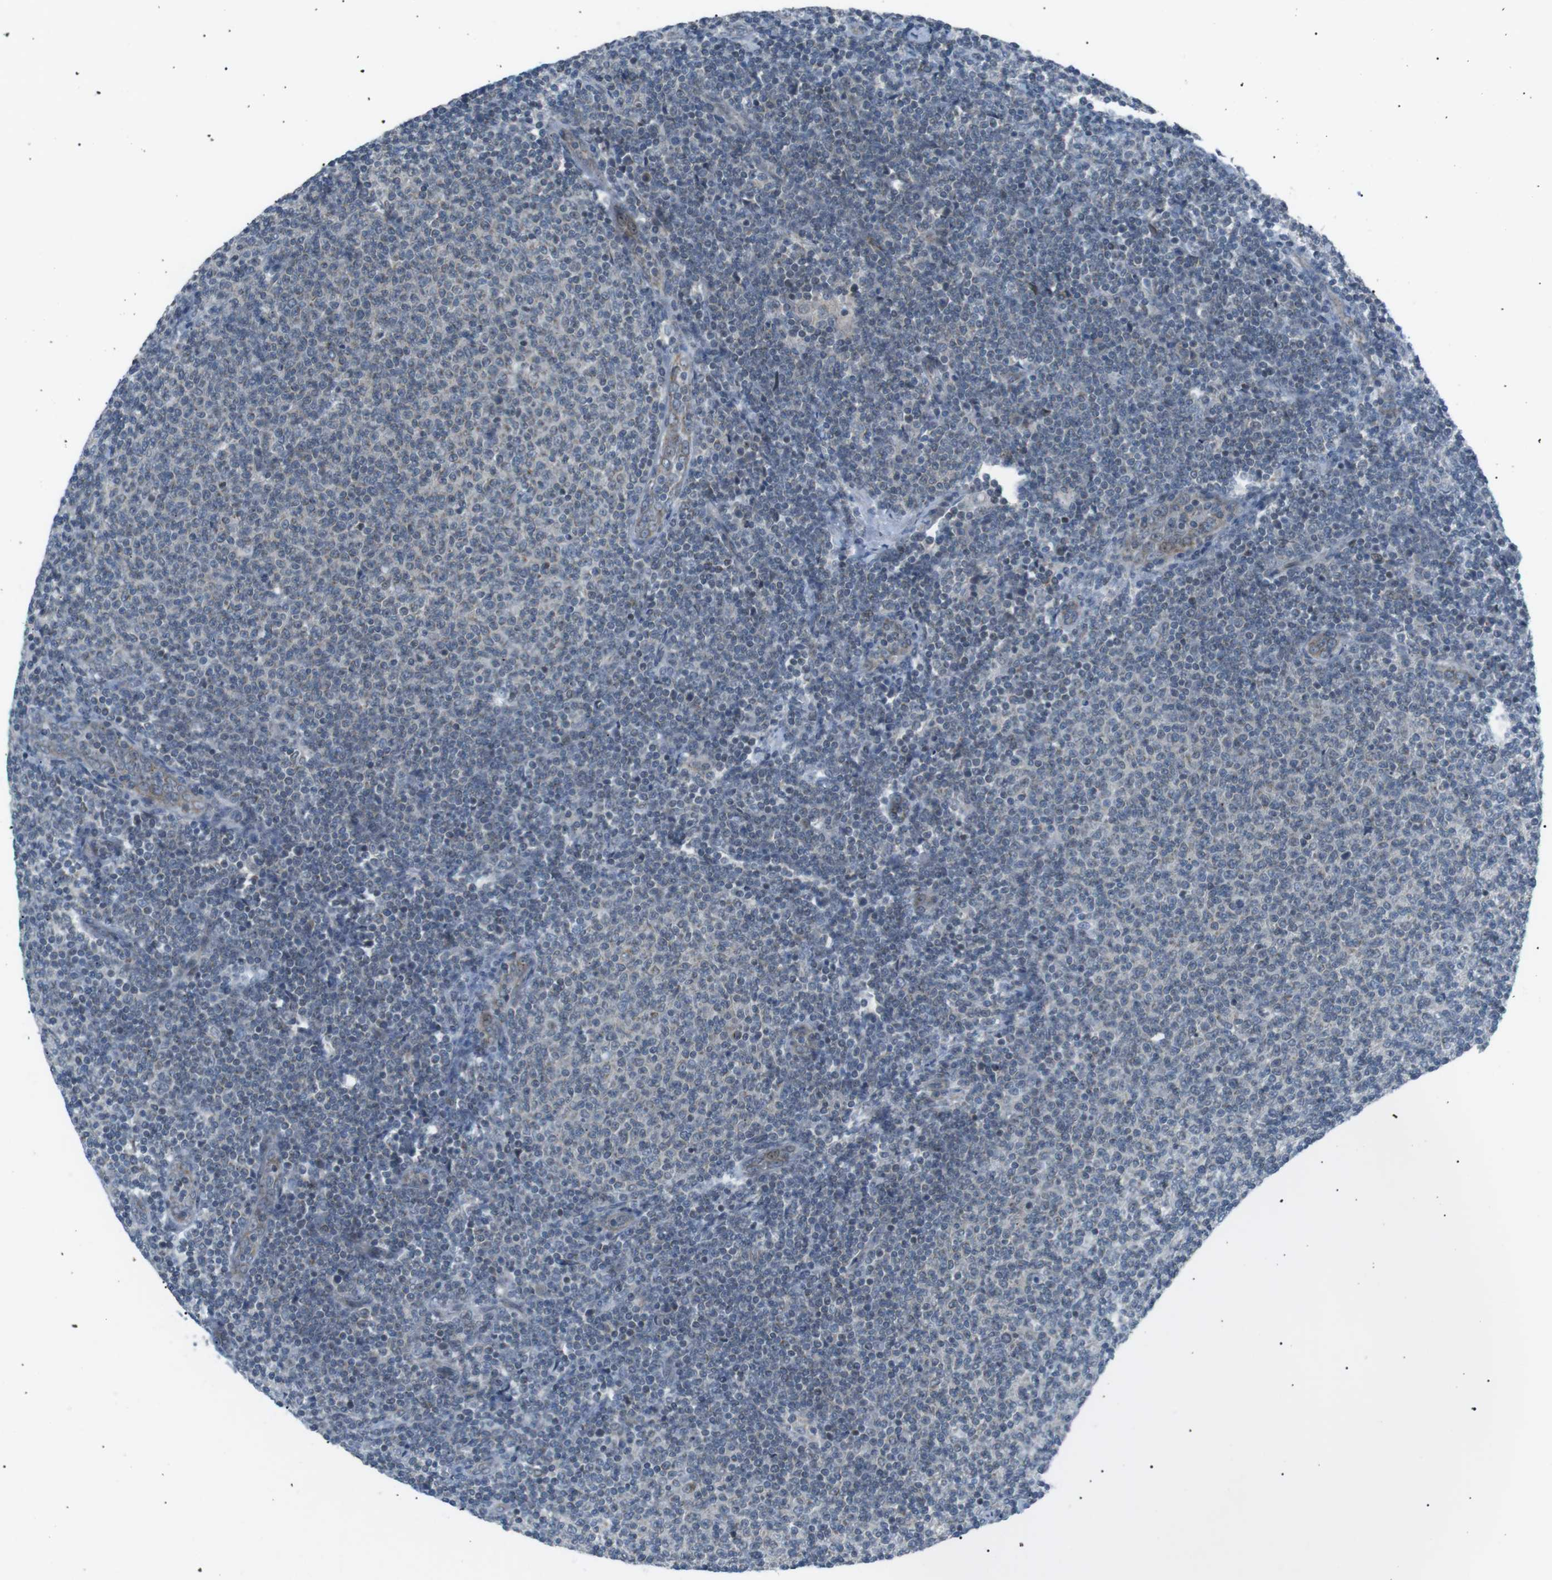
{"staining": {"intensity": "negative", "quantity": "none", "location": "none"}, "tissue": "lymphoma", "cell_type": "Tumor cells", "image_type": "cancer", "snomed": [{"axis": "morphology", "description": "Malignant lymphoma, non-Hodgkin's type, Low grade"}, {"axis": "topography", "description": "Lymph node"}], "caption": "Protein analysis of low-grade malignant lymphoma, non-Hodgkin's type exhibits no significant positivity in tumor cells.", "gene": "ARID5B", "patient": {"sex": "male", "age": 66}}